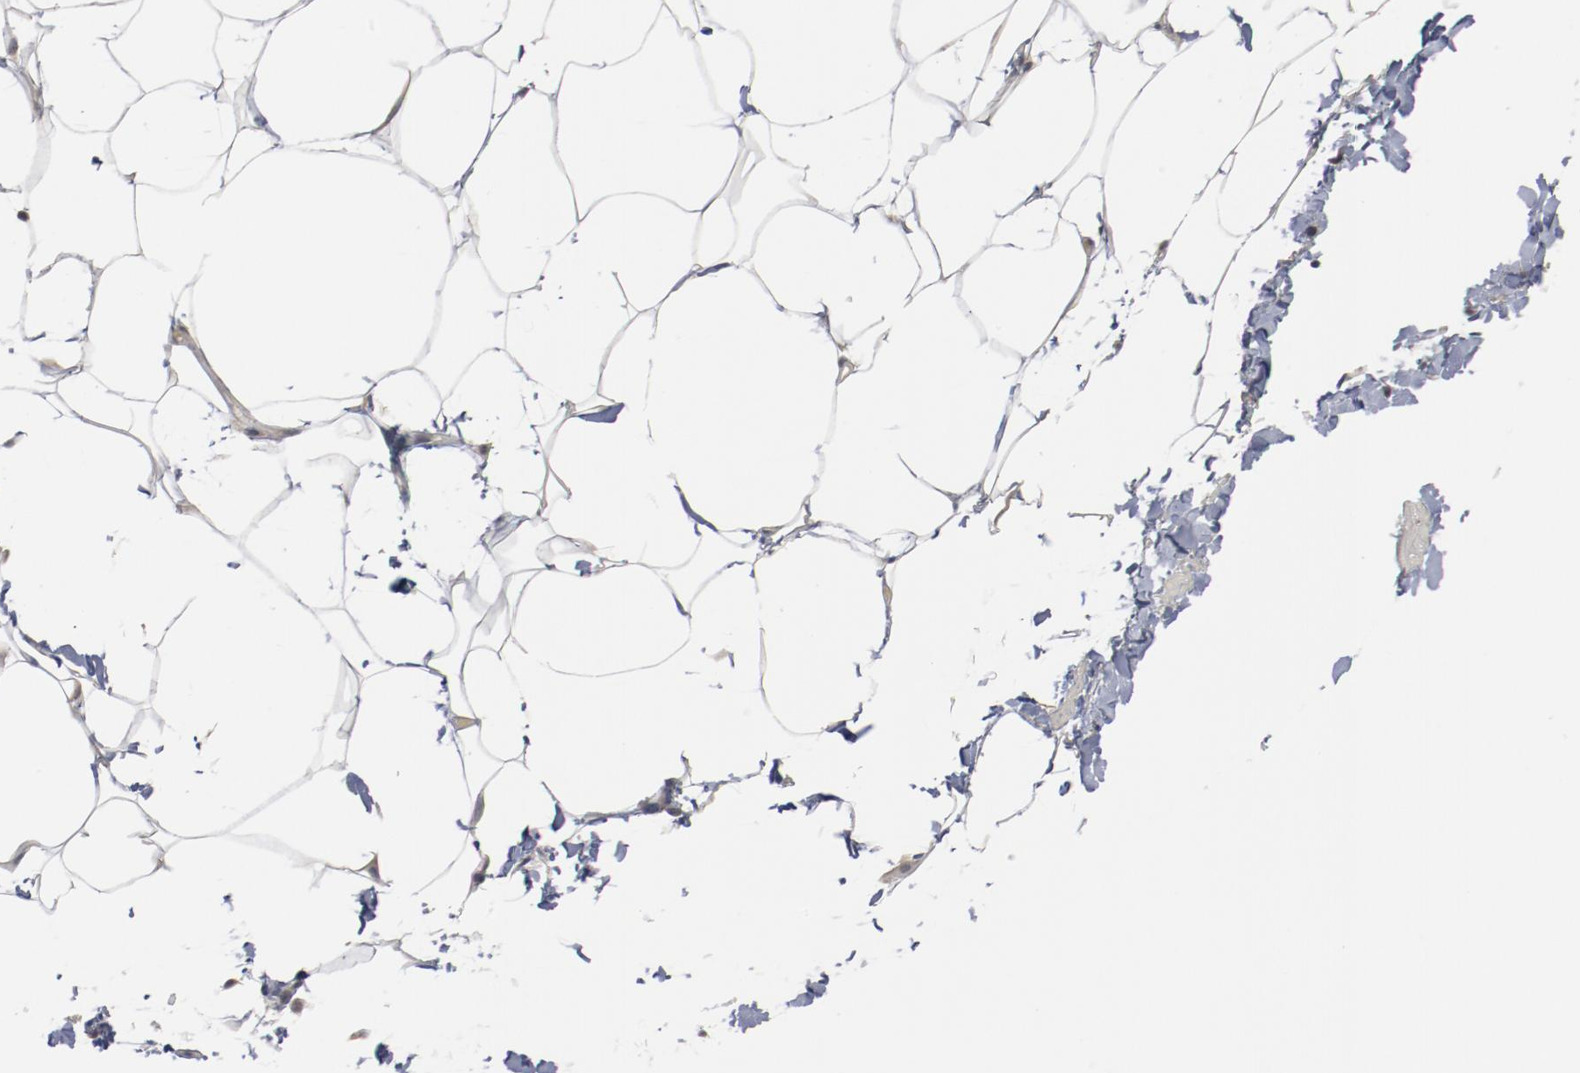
{"staining": {"intensity": "negative", "quantity": "none", "location": "none"}, "tissue": "adipose tissue", "cell_type": "Adipocytes", "image_type": "normal", "snomed": [{"axis": "morphology", "description": "Normal tissue, NOS"}, {"axis": "topography", "description": "Vascular tissue"}], "caption": "Photomicrograph shows no significant protein staining in adipocytes of benign adipose tissue. (Brightfield microscopy of DAB immunohistochemistry at high magnification).", "gene": "RNASE11", "patient": {"sex": "male", "age": 41}}